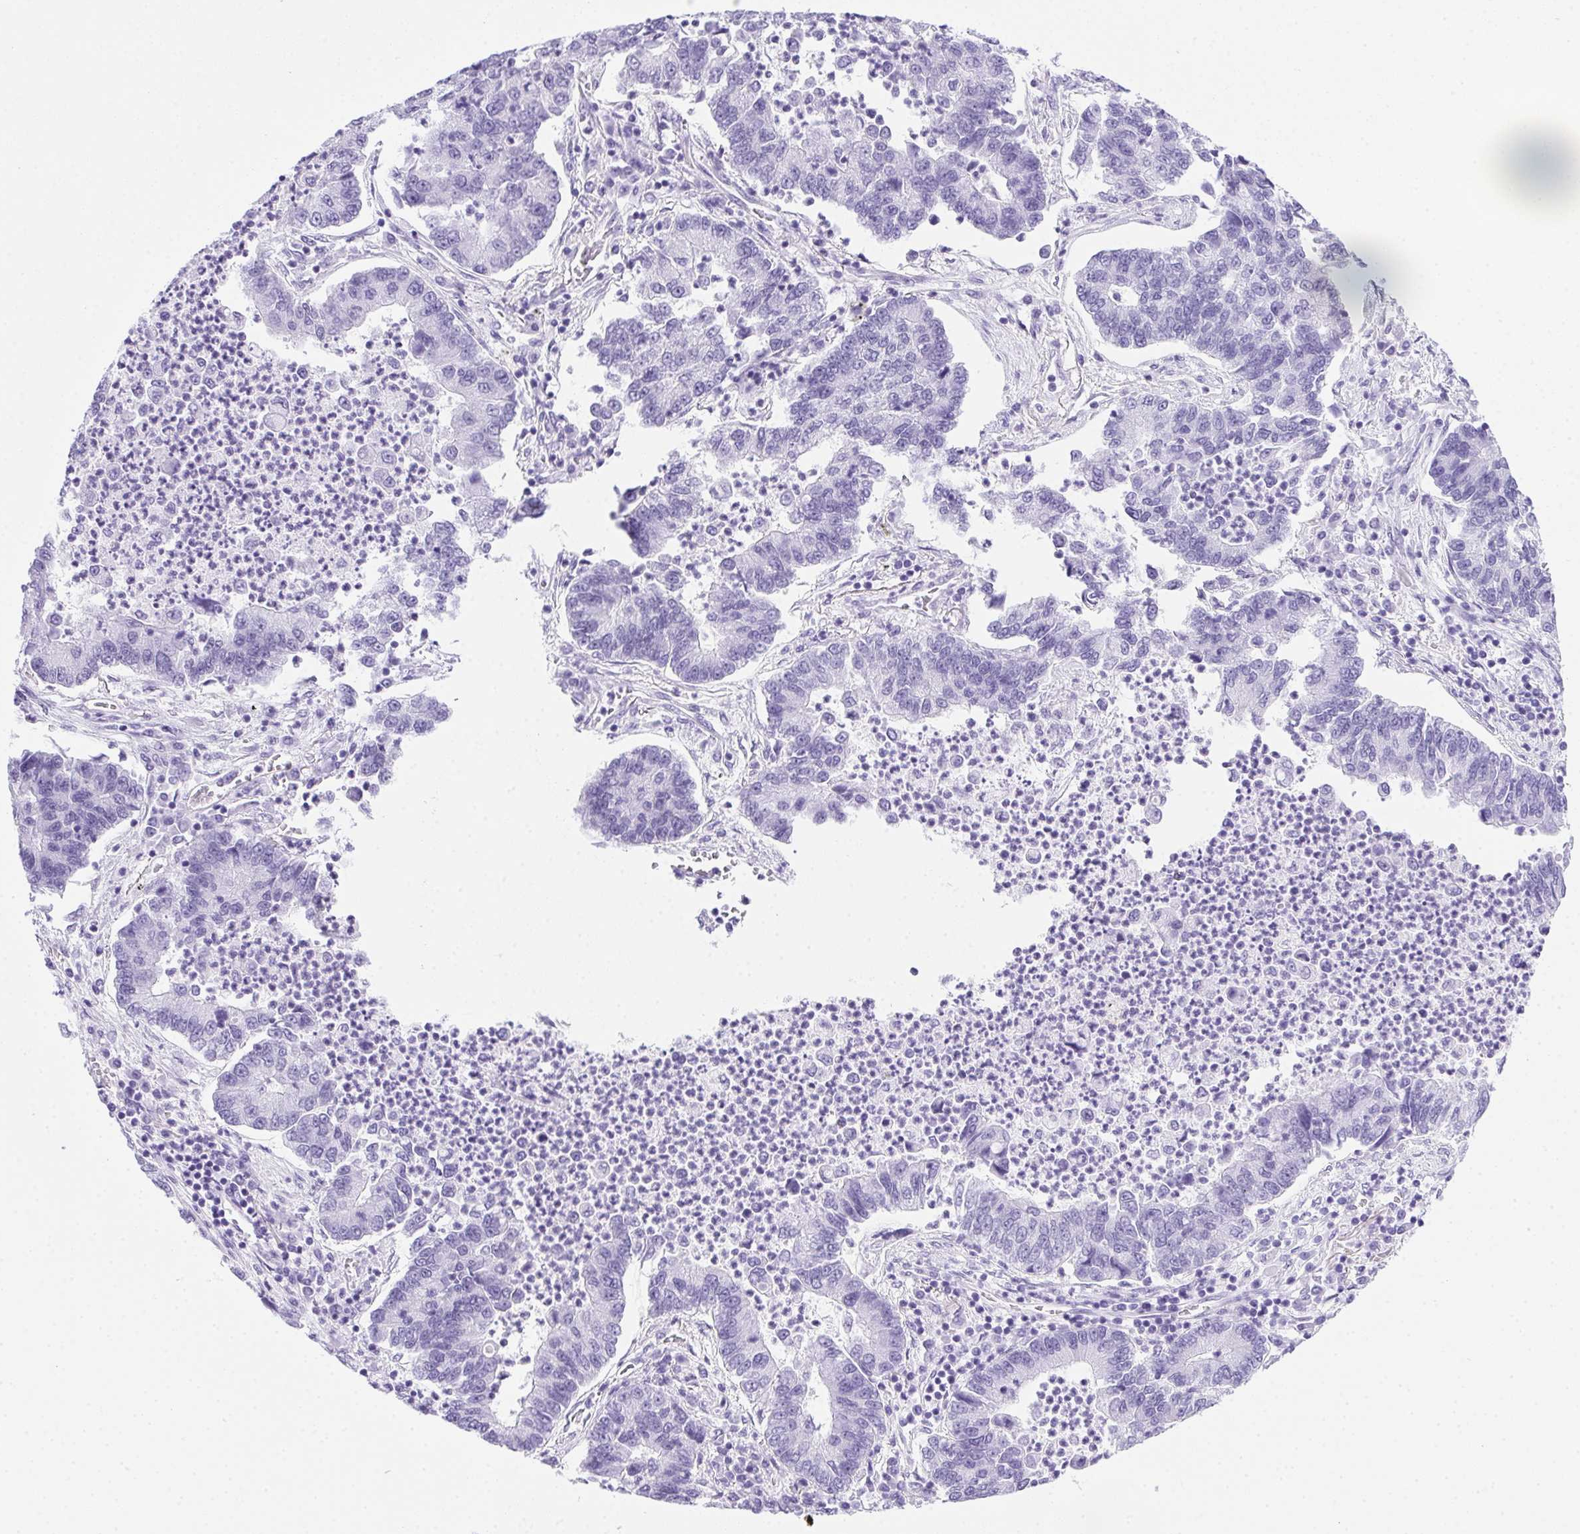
{"staining": {"intensity": "negative", "quantity": "none", "location": "none"}, "tissue": "lung cancer", "cell_type": "Tumor cells", "image_type": "cancer", "snomed": [{"axis": "morphology", "description": "Adenocarcinoma, NOS"}, {"axis": "topography", "description": "Lung"}], "caption": "Tumor cells show no significant protein positivity in lung adenocarcinoma.", "gene": "SPACA5B", "patient": {"sex": "female", "age": 57}}